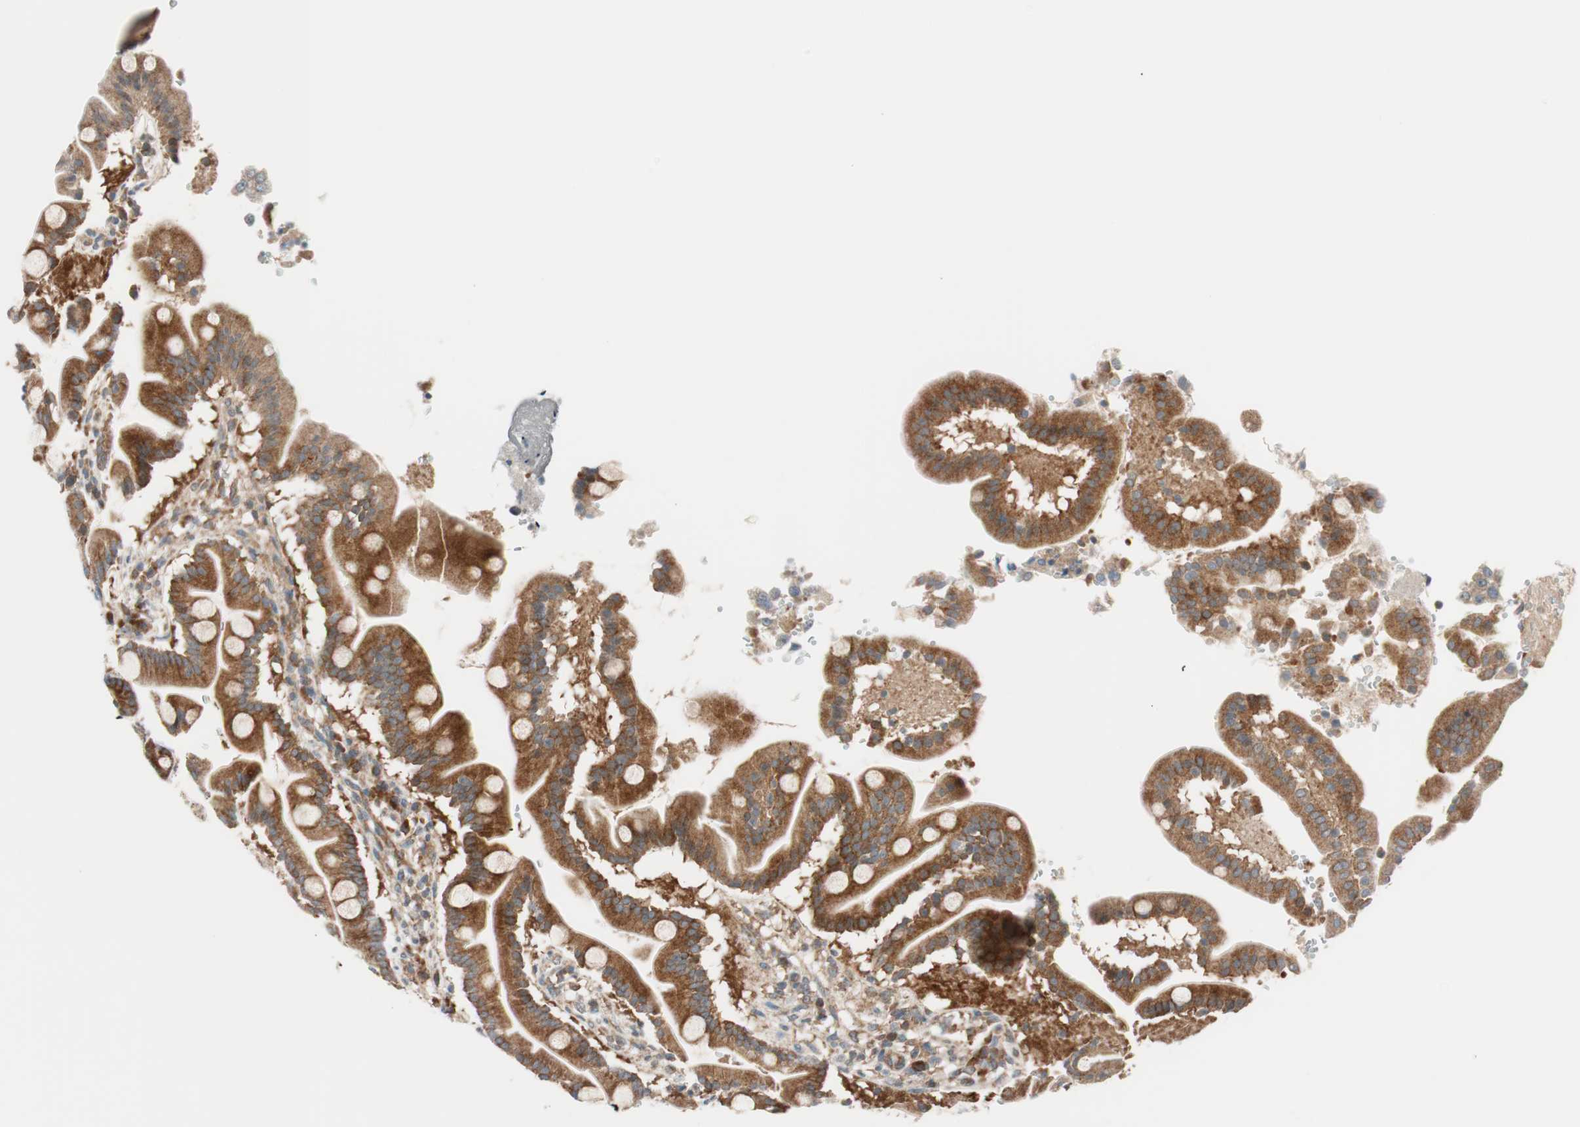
{"staining": {"intensity": "strong", "quantity": ">75%", "location": "cytoplasmic/membranous"}, "tissue": "duodenum", "cell_type": "Glandular cells", "image_type": "normal", "snomed": [{"axis": "morphology", "description": "Normal tissue, NOS"}, {"axis": "topography", "description": "Duodenum"}], "caption": "IHC photomicrograph of normal duodenum stained for a protein (brown), which reveals high levels of strong cytoplasmic/membranous expression in approximately >75% of glandular cells.", "gene": "ABI1", "patient": {"sex": "male", "age": 50}}